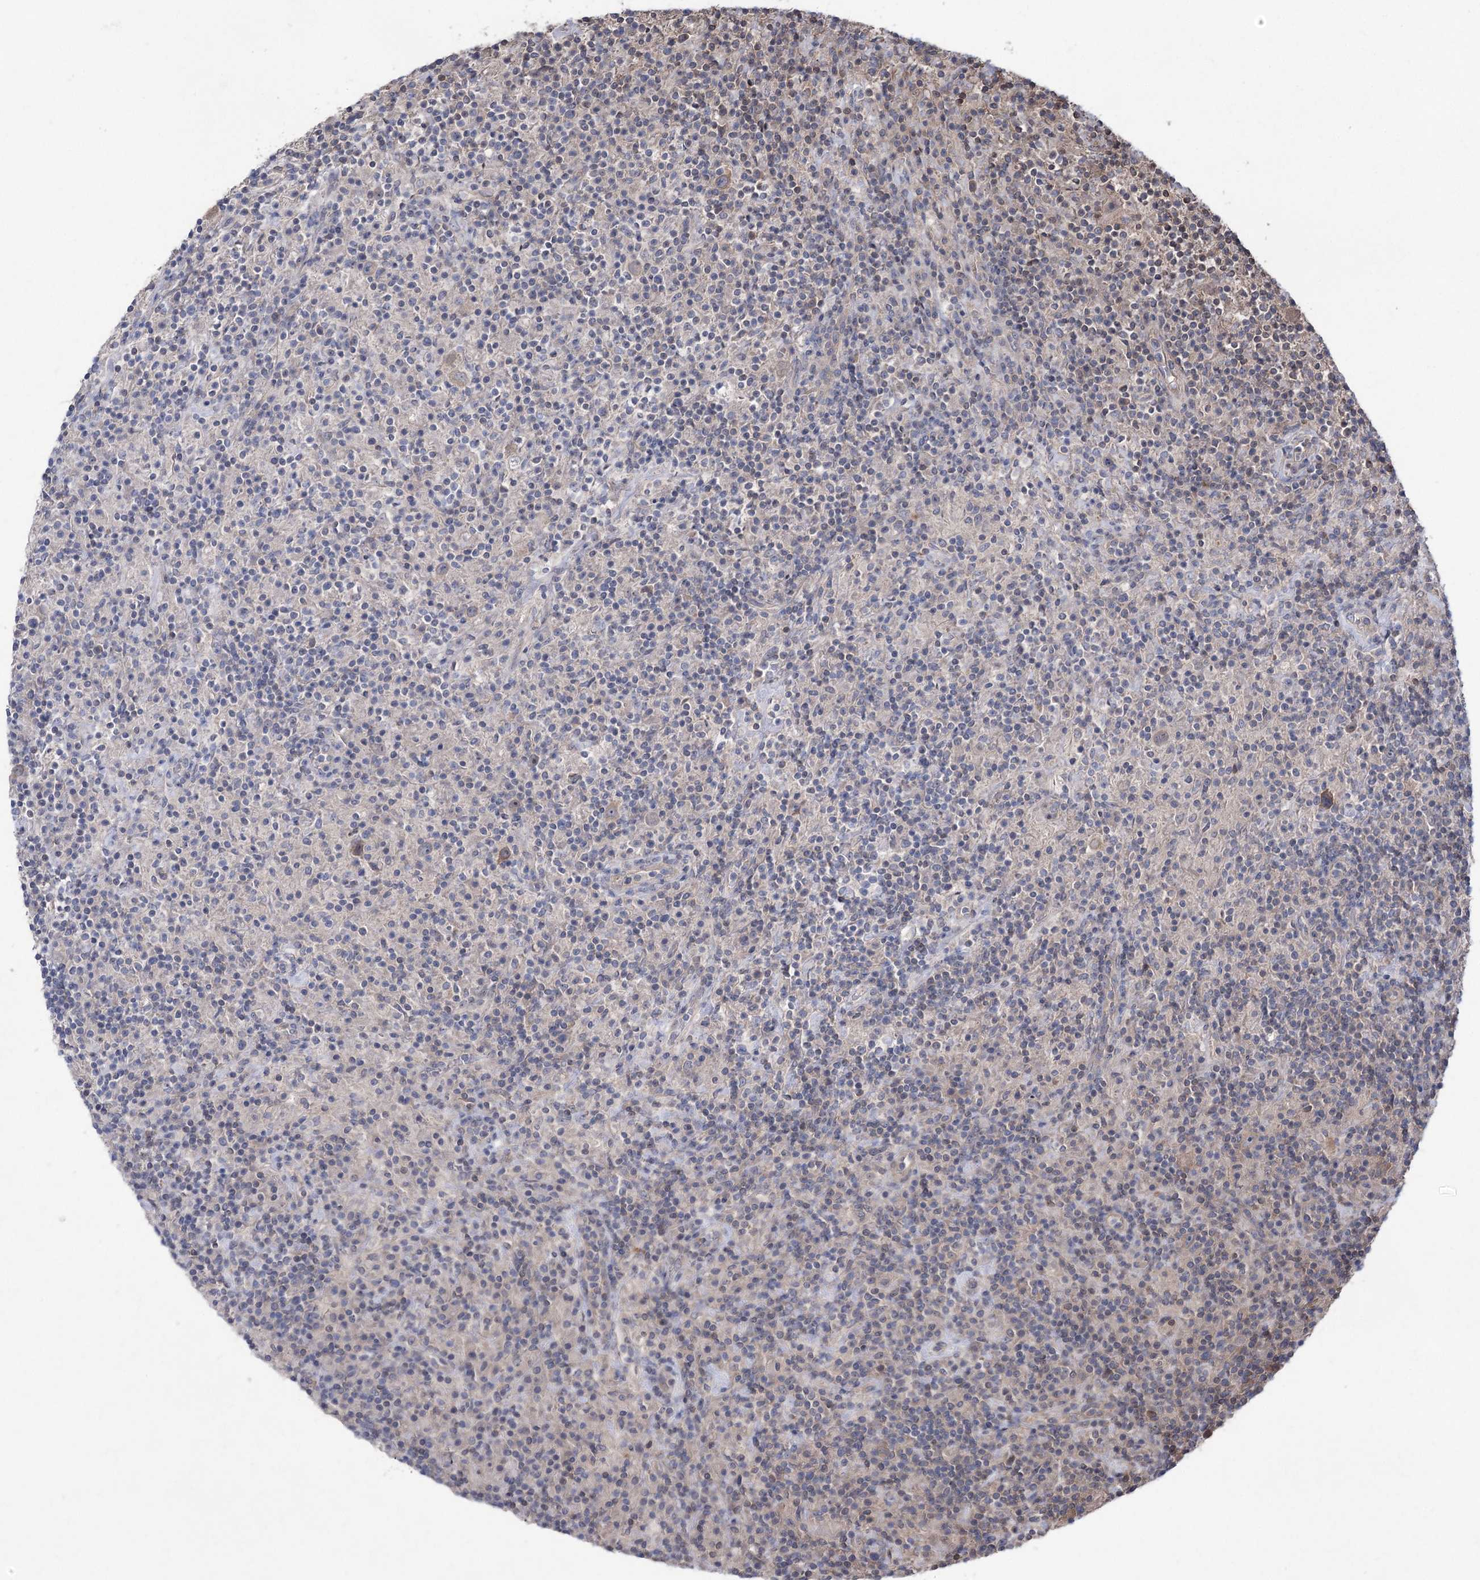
{"staining": {"intensity": "negative", "quantity": "none", "location": "none"}, "tissue": "lymphoma", "cell_type": "Tumor cells", "image_type": "cancer", "snomed": [{"axis": "morphology", "description": "Hodgkin's disease, NOS"}, {"axis": "topography", "description": "Lymph node"}], "caption": "The immunohistochemistry (IHC) micrograph has no significant staining in tumor cells of Hodgkin's disease tissue.", "gene": "LARS2", "patient": {"sex": "male", "age": 70}}